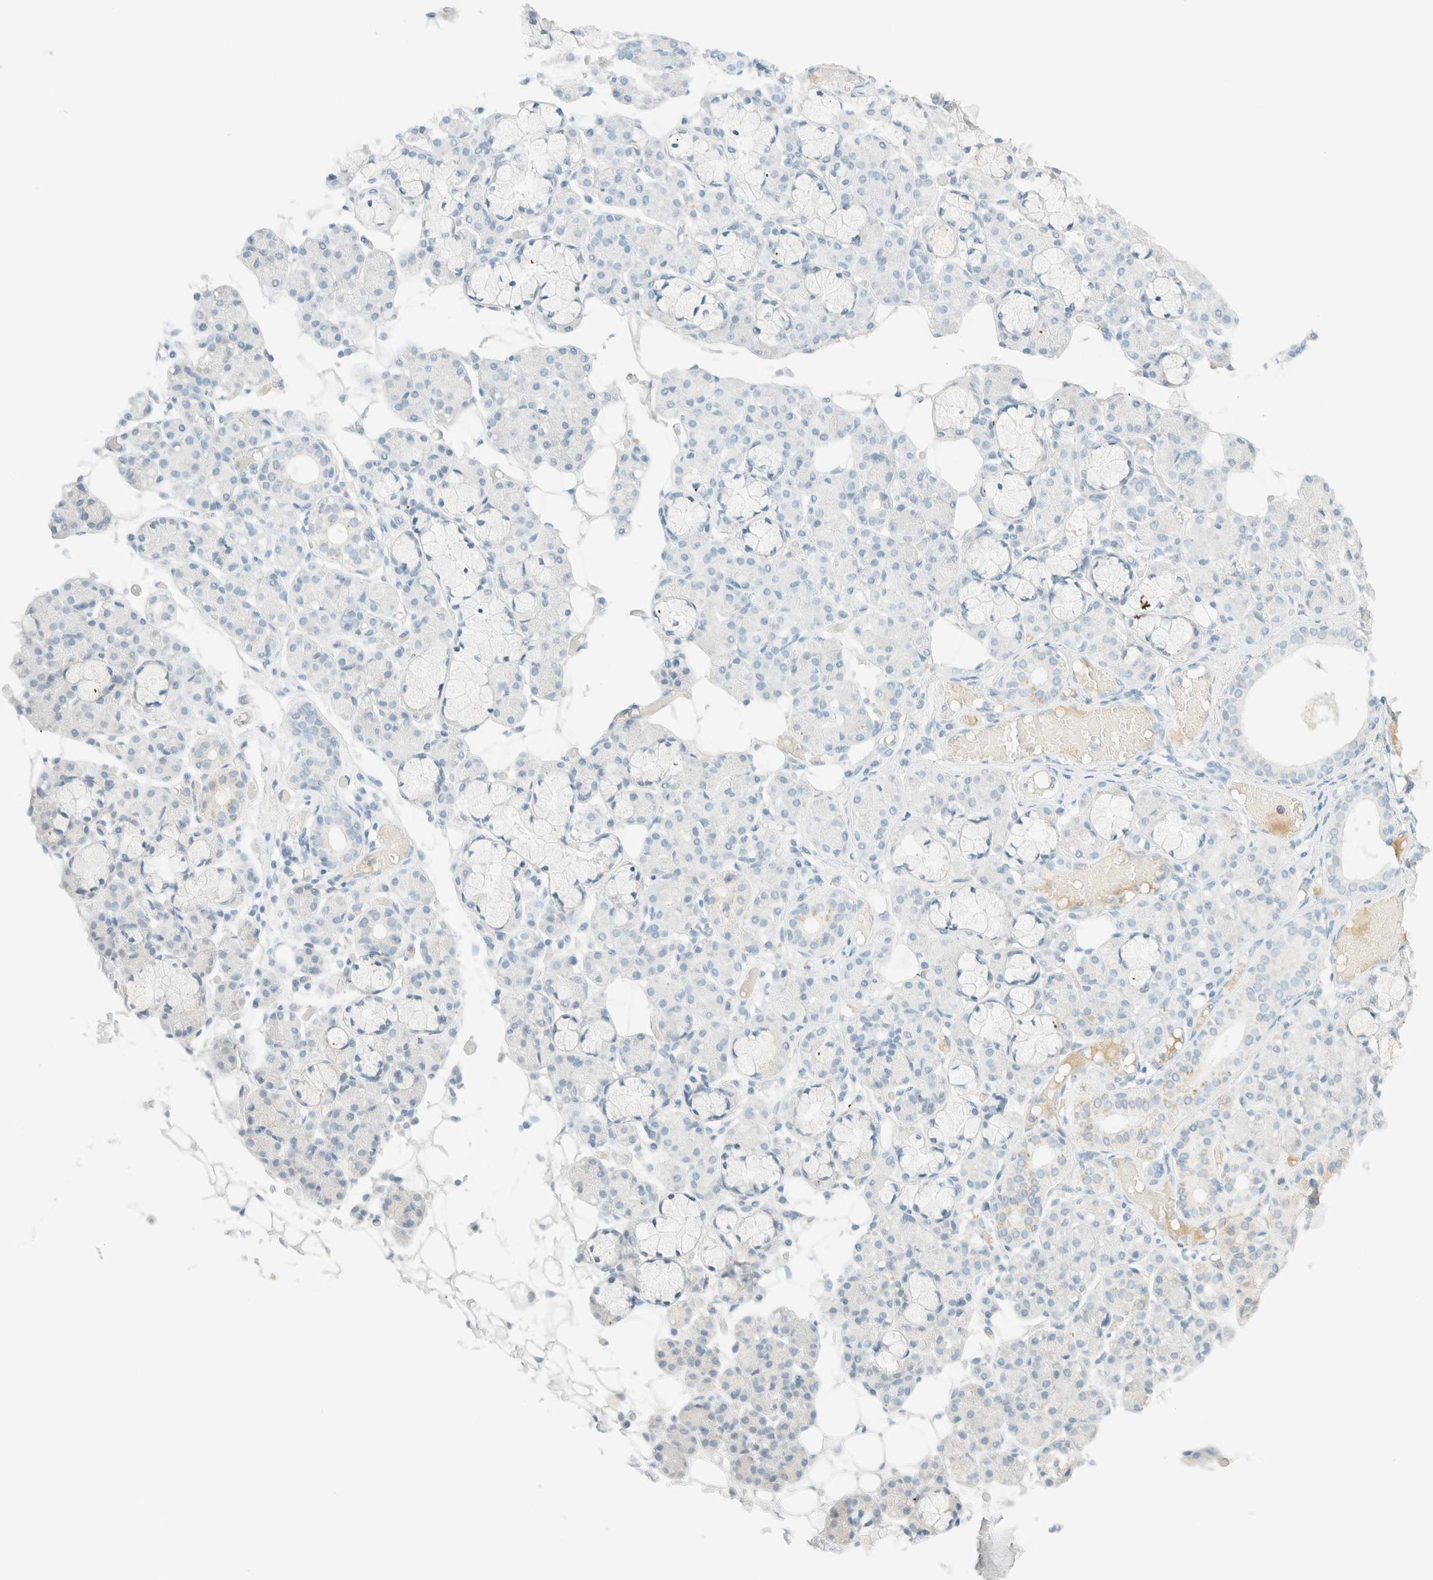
{"staining": {"intensity": "negative", "quantity": "none", "location": "none"}, "tissue": "salivary gland", "cell_type": "Glandular cells", "image_type": "normal", "snomed": [{"axis": "morphology", "description": "Normal tissue, NOS"}, {"axis": "topography", "description": "Salivary gland"}], "caption": "Salivary gland stained for a protein using immunohistochemistry (IHC) shows no staining glandular cells.", "gene": "GPA33", "patient": {"sex": "male", "age": 63}}